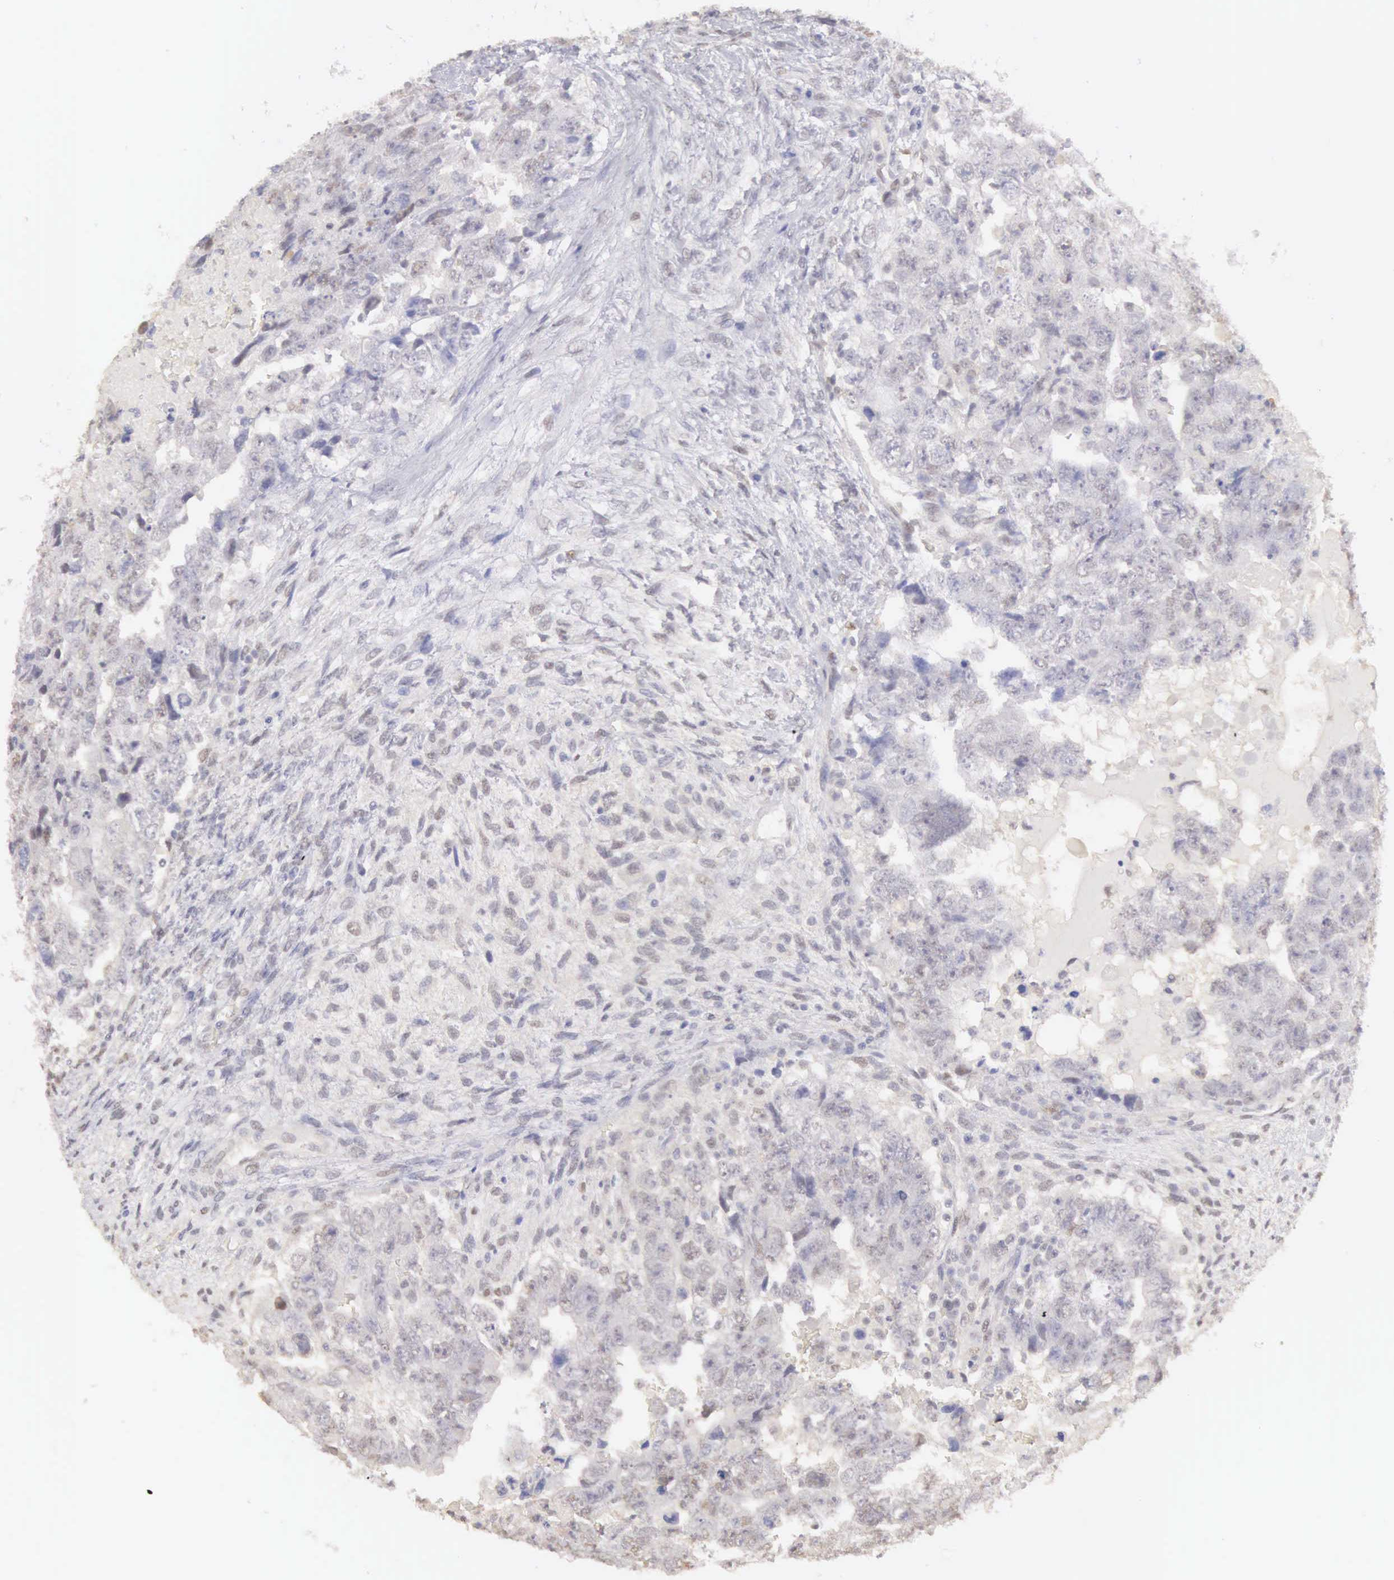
{"staining": {"intensity": "negative", "quantity": "none", "location": "none"}, "tissue": "testis cancer", "cell_type": "Tumor cells", "image_type": "cancer", "snomed": [{"axis": "morphology", "description": "Carcinoma, Embryonal, NOS"}, {"axis": "topography", "description": "Testis"}], "caption": "Protein analysis of testis cancer (embryonal carcinoma) demonstrates no significant positivity in tumor cells. (Brightfield microscopy of DAB (3,3'-diaminobenzidine) immunohistochemistry (IHC) at high magnification).", "gene": "UBA1", "patient": {"sex": "male", "age": 36}}